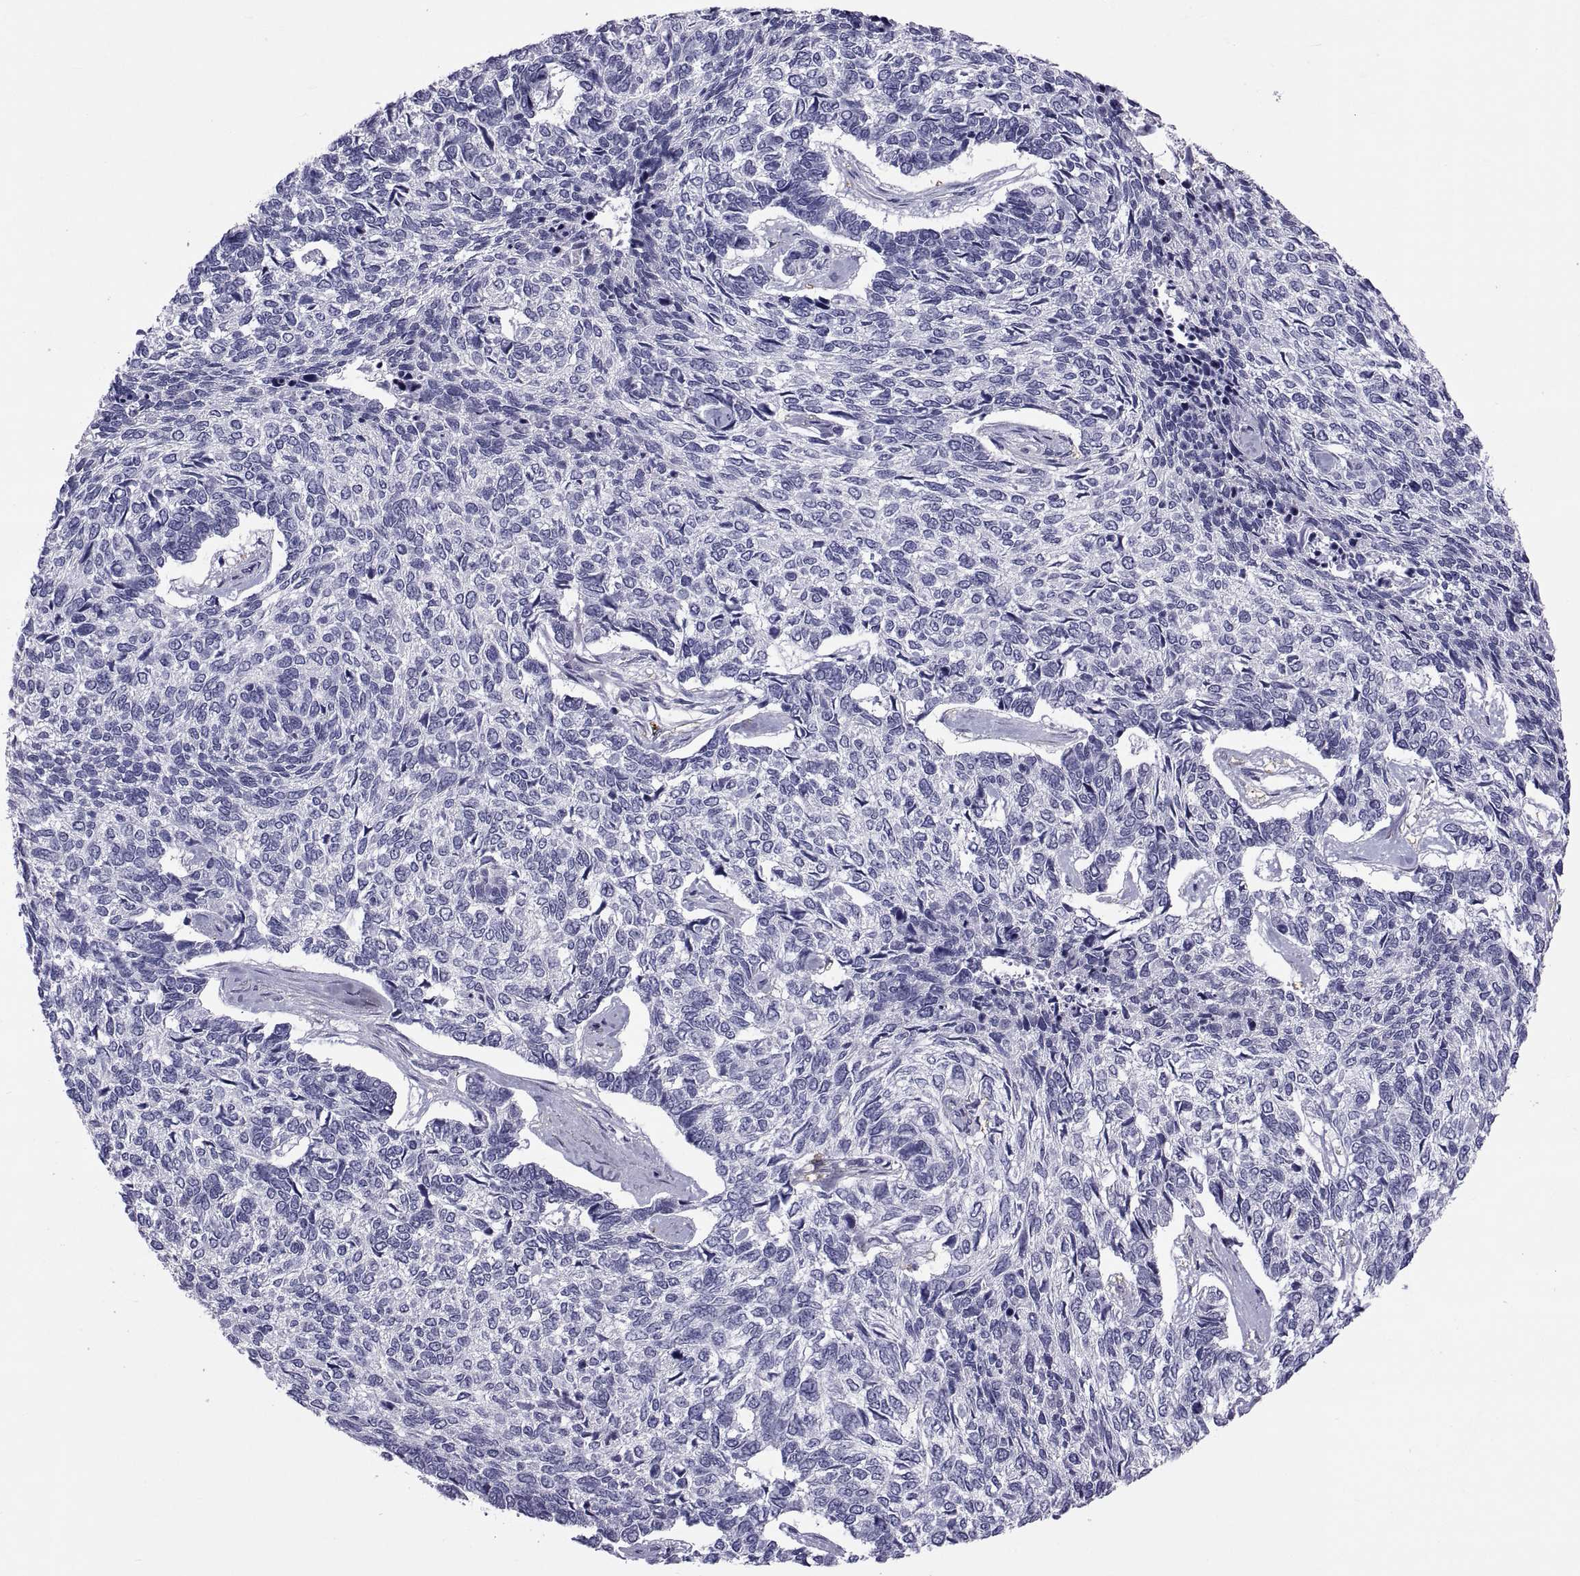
{"staining": {"intensity": "negative", "quantity": "none", "location": "none"}, "tissue": "skin cancer", "cell_type": "Tumor cells", "image_type": "cancer", "snomed": [{"axis": "morphology", "description": "Basal cell carcinoma"}, {"axis": "topography", "description": "Skin"}], "caption": "This is a image of IHC staining of basal cell carcinoma (skin), which shows no staining in tumor cells.", "gene": "MAGEB1", "patient": {"sex": "female", "age": 65}}